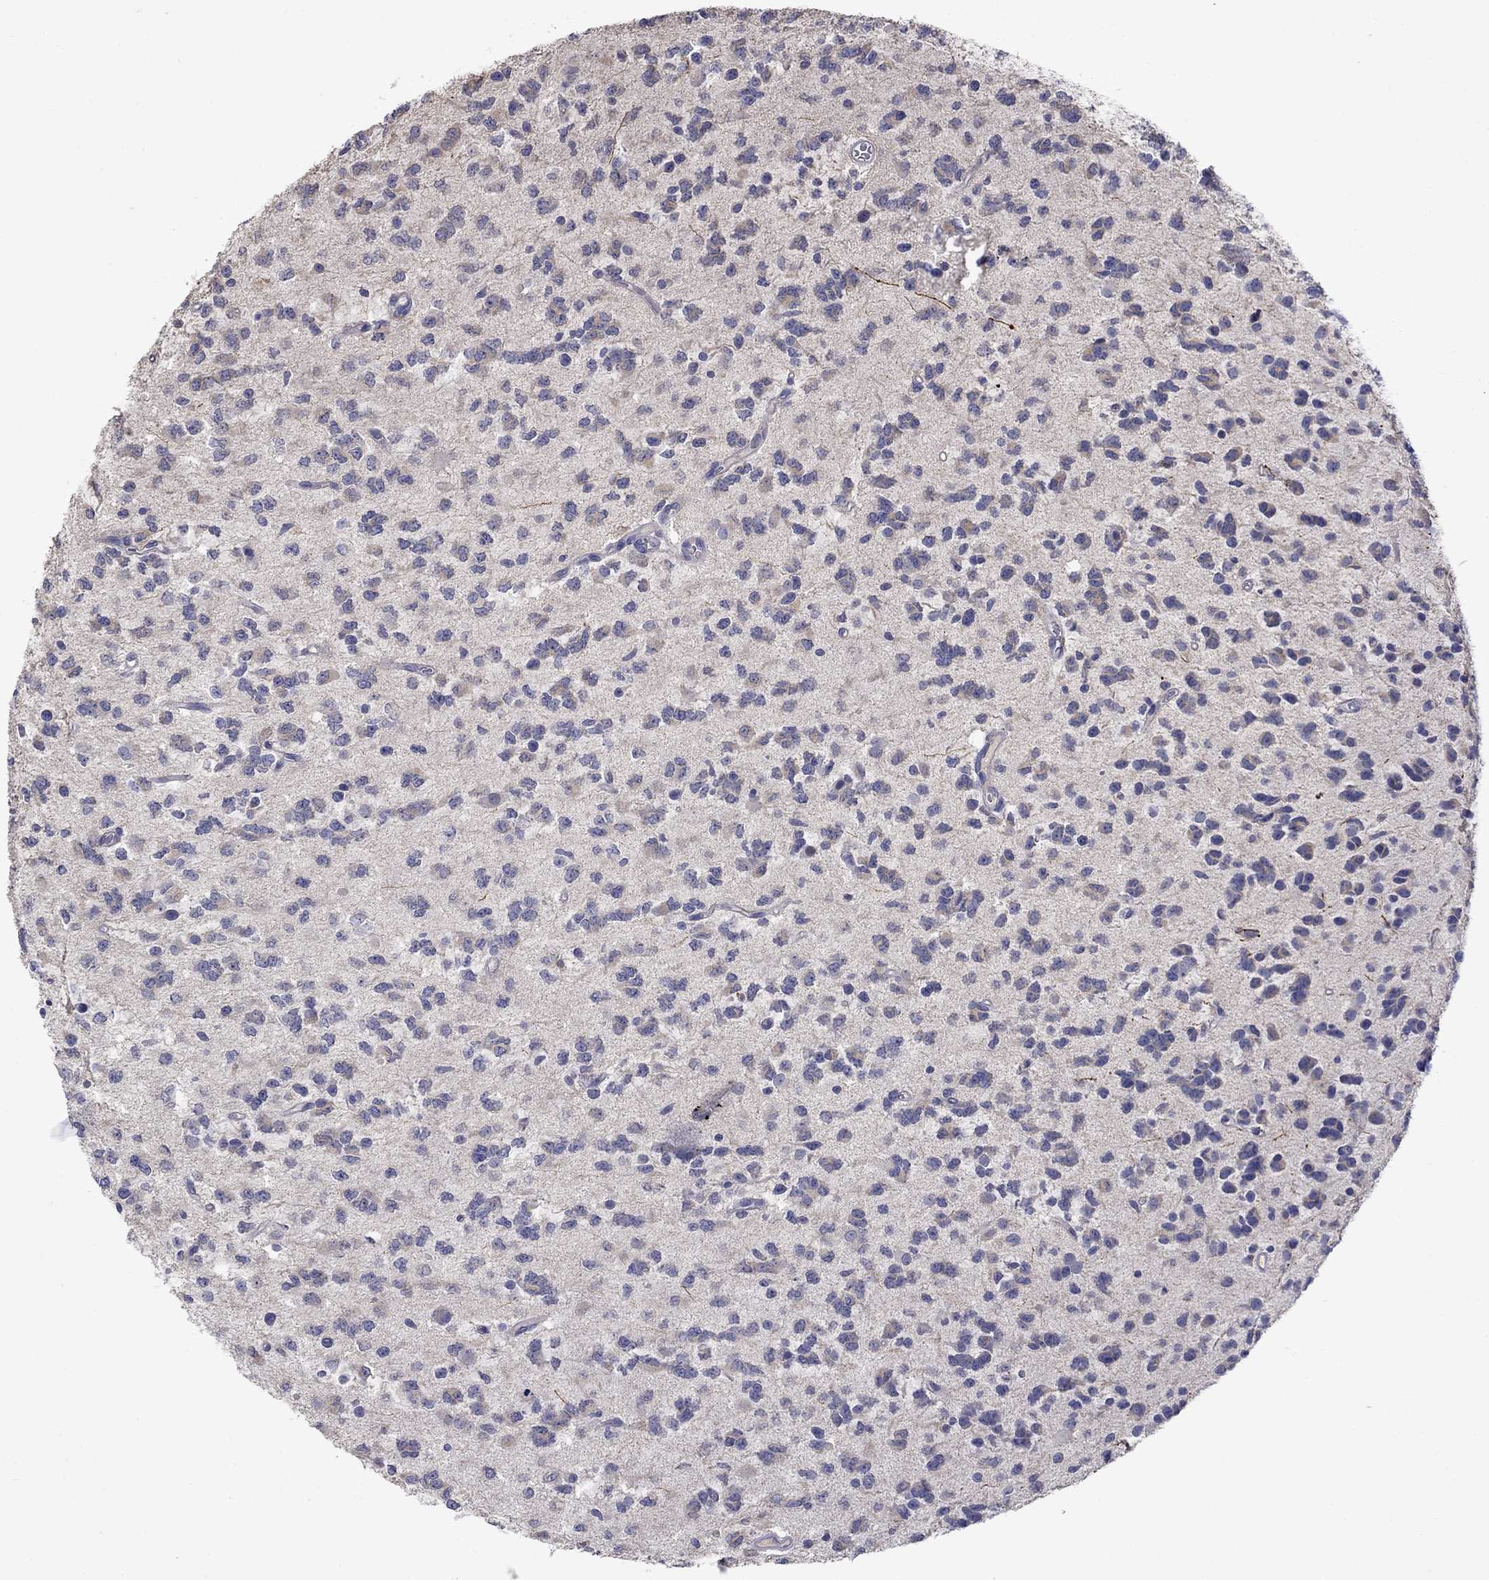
{"staining": {"intensity": "negative", "quantity": "none", "location": "none"}, "tissue": "glioma", "cell_type": "Tumor cells", "image_type": "cancer", "snomed": [{"axis": "morphology", "description": "Glioma, malignant, Low grade"}, {"axis": "topography", "description": "Brain"}], "caption": "The immunohistochemistry photomicrograph has no significant expression in tumor cells of glioma tissue.", "gene": "CNDP1", "patient": {"sex": "female", "age": 45}}